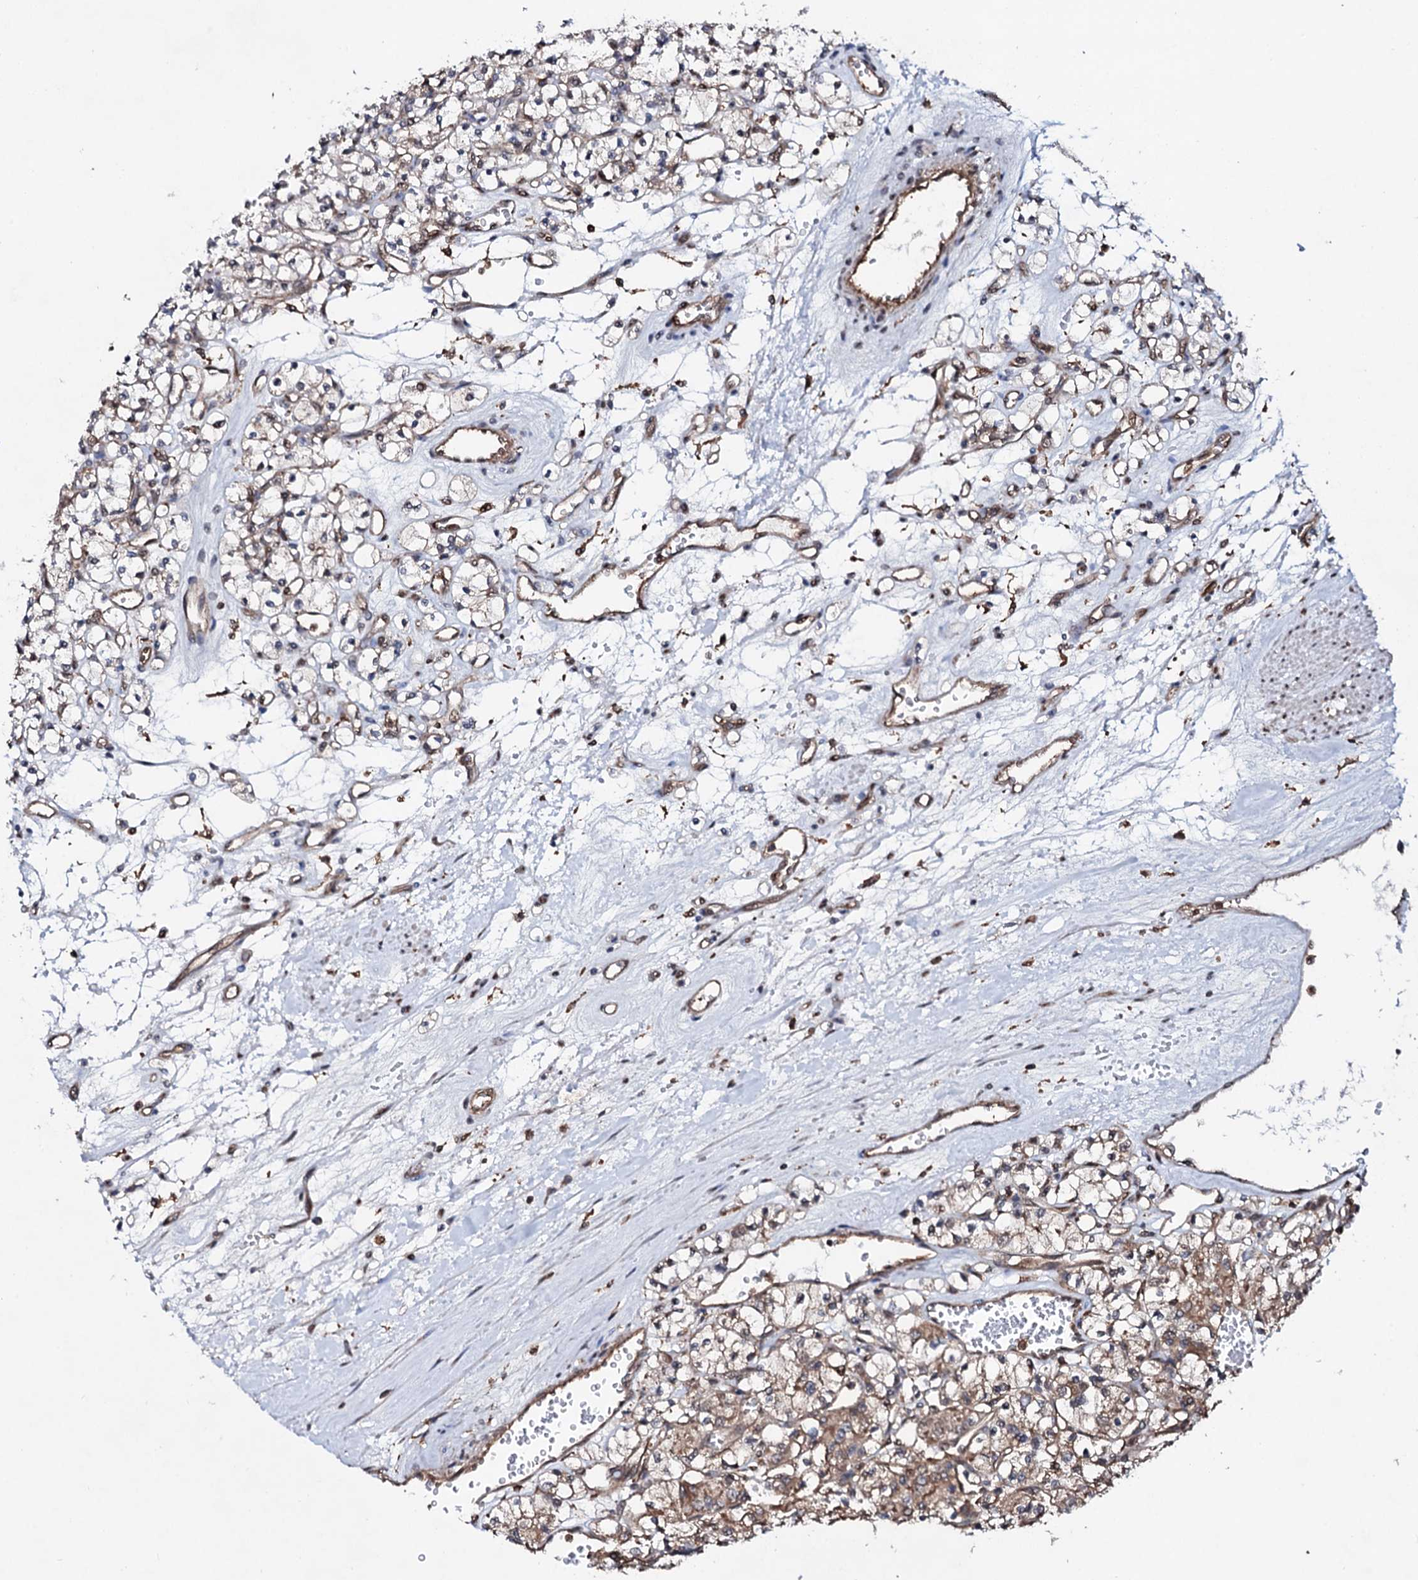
{"staining": {"intensity": "moderate", "quantity": "25%-75%", "location": "cytoplasmic/membranous"}, "tissue": "renal cancer", "cell_type": "Tumor cells", "image_type": "cancer", "snomed": [{"axis": "morphology", "description": "Adenocarcinoma, NOS"}, {"axis": "topography", "description": "Kidney"}], "caption": "Protein staining by IHC displays moderate cytoplasmic/membranous positivity in about 25%-75% of tumor cells in renal cancer (adenocarcinoma). The staining was performed using DAB to visualize the protein expression in brown, while the nuclei were stained in blue with hematoxylin (Magnification: 20x).", "gene": "COG6", "patient": {"sex": "female", "age": 59}}